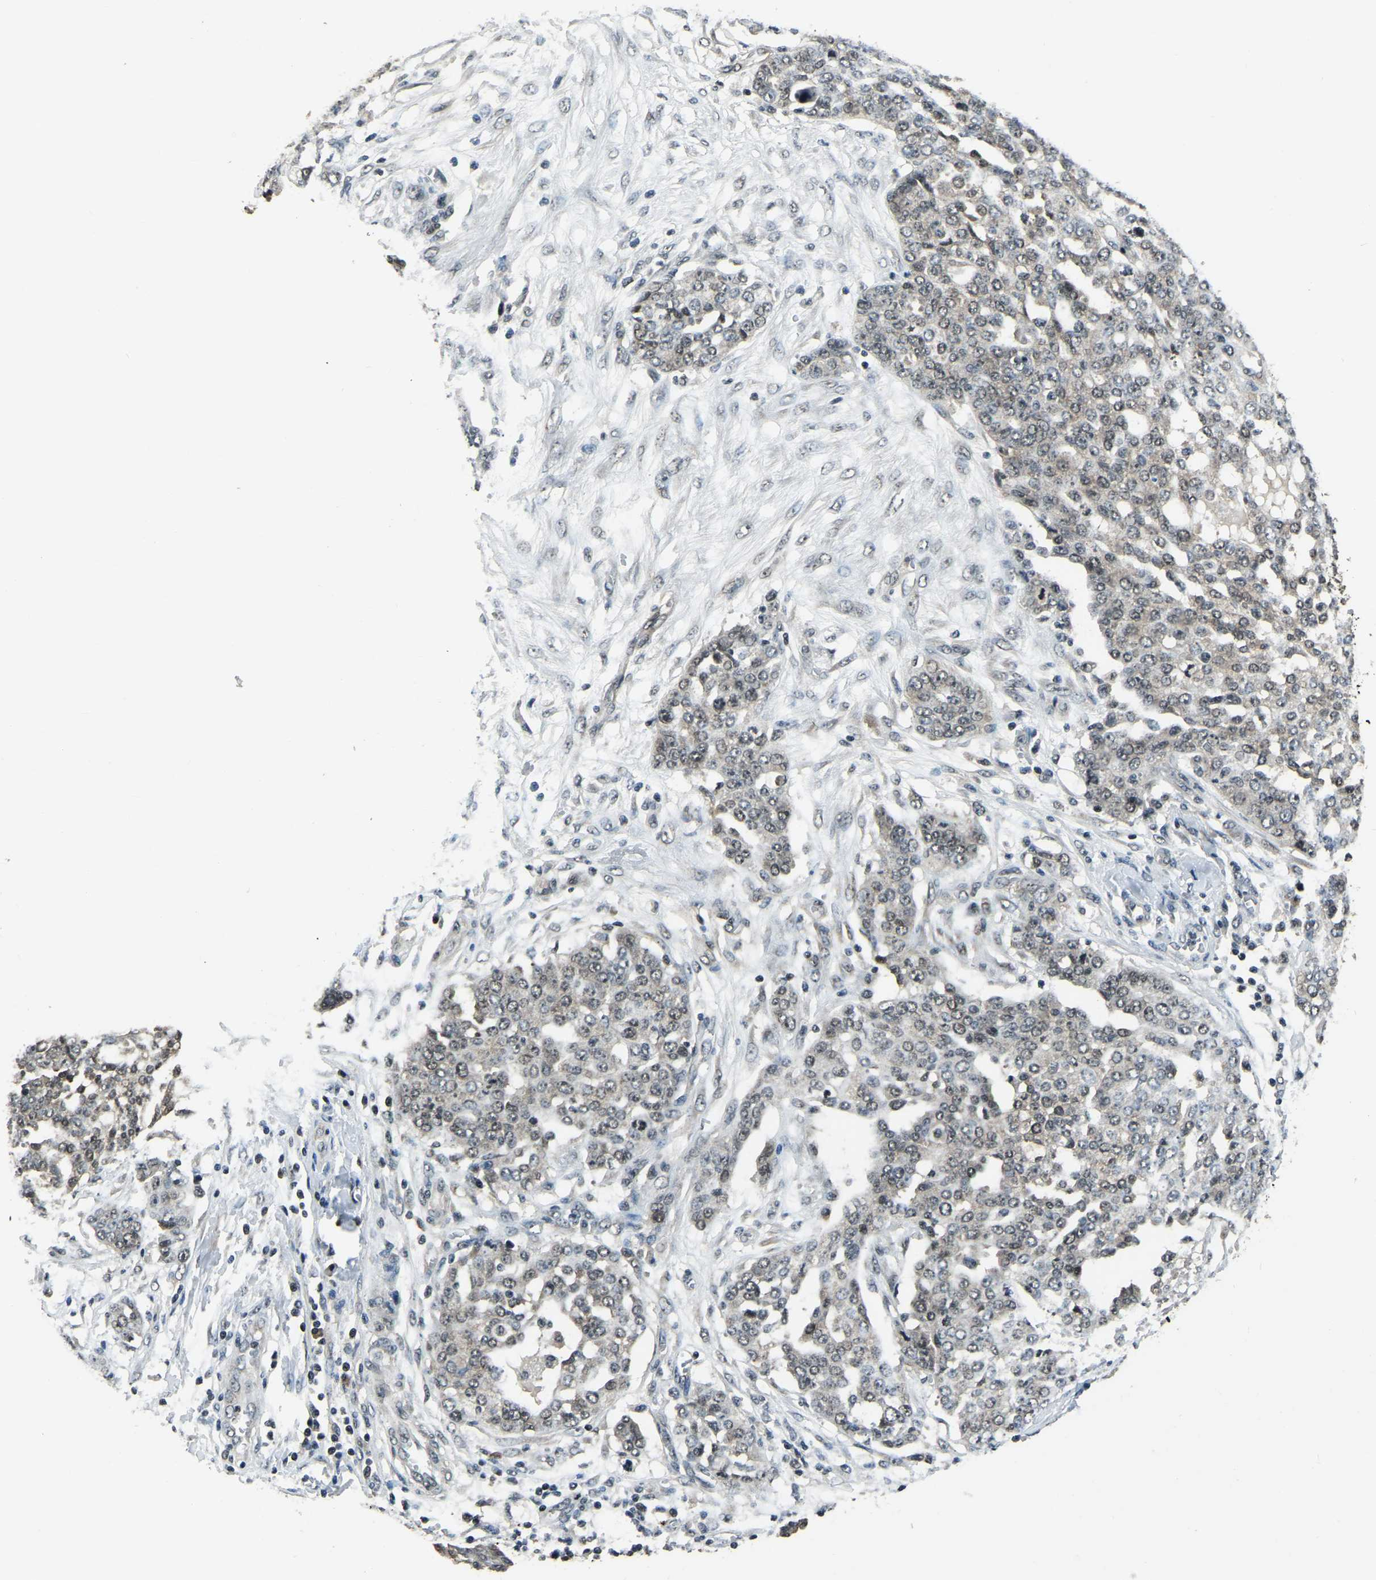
{"staining": {"intensity": "negative", "quantity": "none", "location": "none"}, "tissue": "ovarian cancer", "cell_type": "Tumor cells", "image_type": "cancer", "snomed": [{"axis": "morphology", "description": "Cystadenocarcinoma, serous, NOS"}, {"axis": "topography", "description": "Soft tissue"}, {"axis": "topography", "description": "Ovary"}], "caption": "This micrograph is of ovarian cancer (serous cystadenocarcinoma) stained with immunohistochemistry (IHC) to label a protein in brown with the nuclei are counter-stained blue. There is no expression in tumor cells.", "gene": "ANKIB1", "patient": {"sex": "female", "age": 57}}